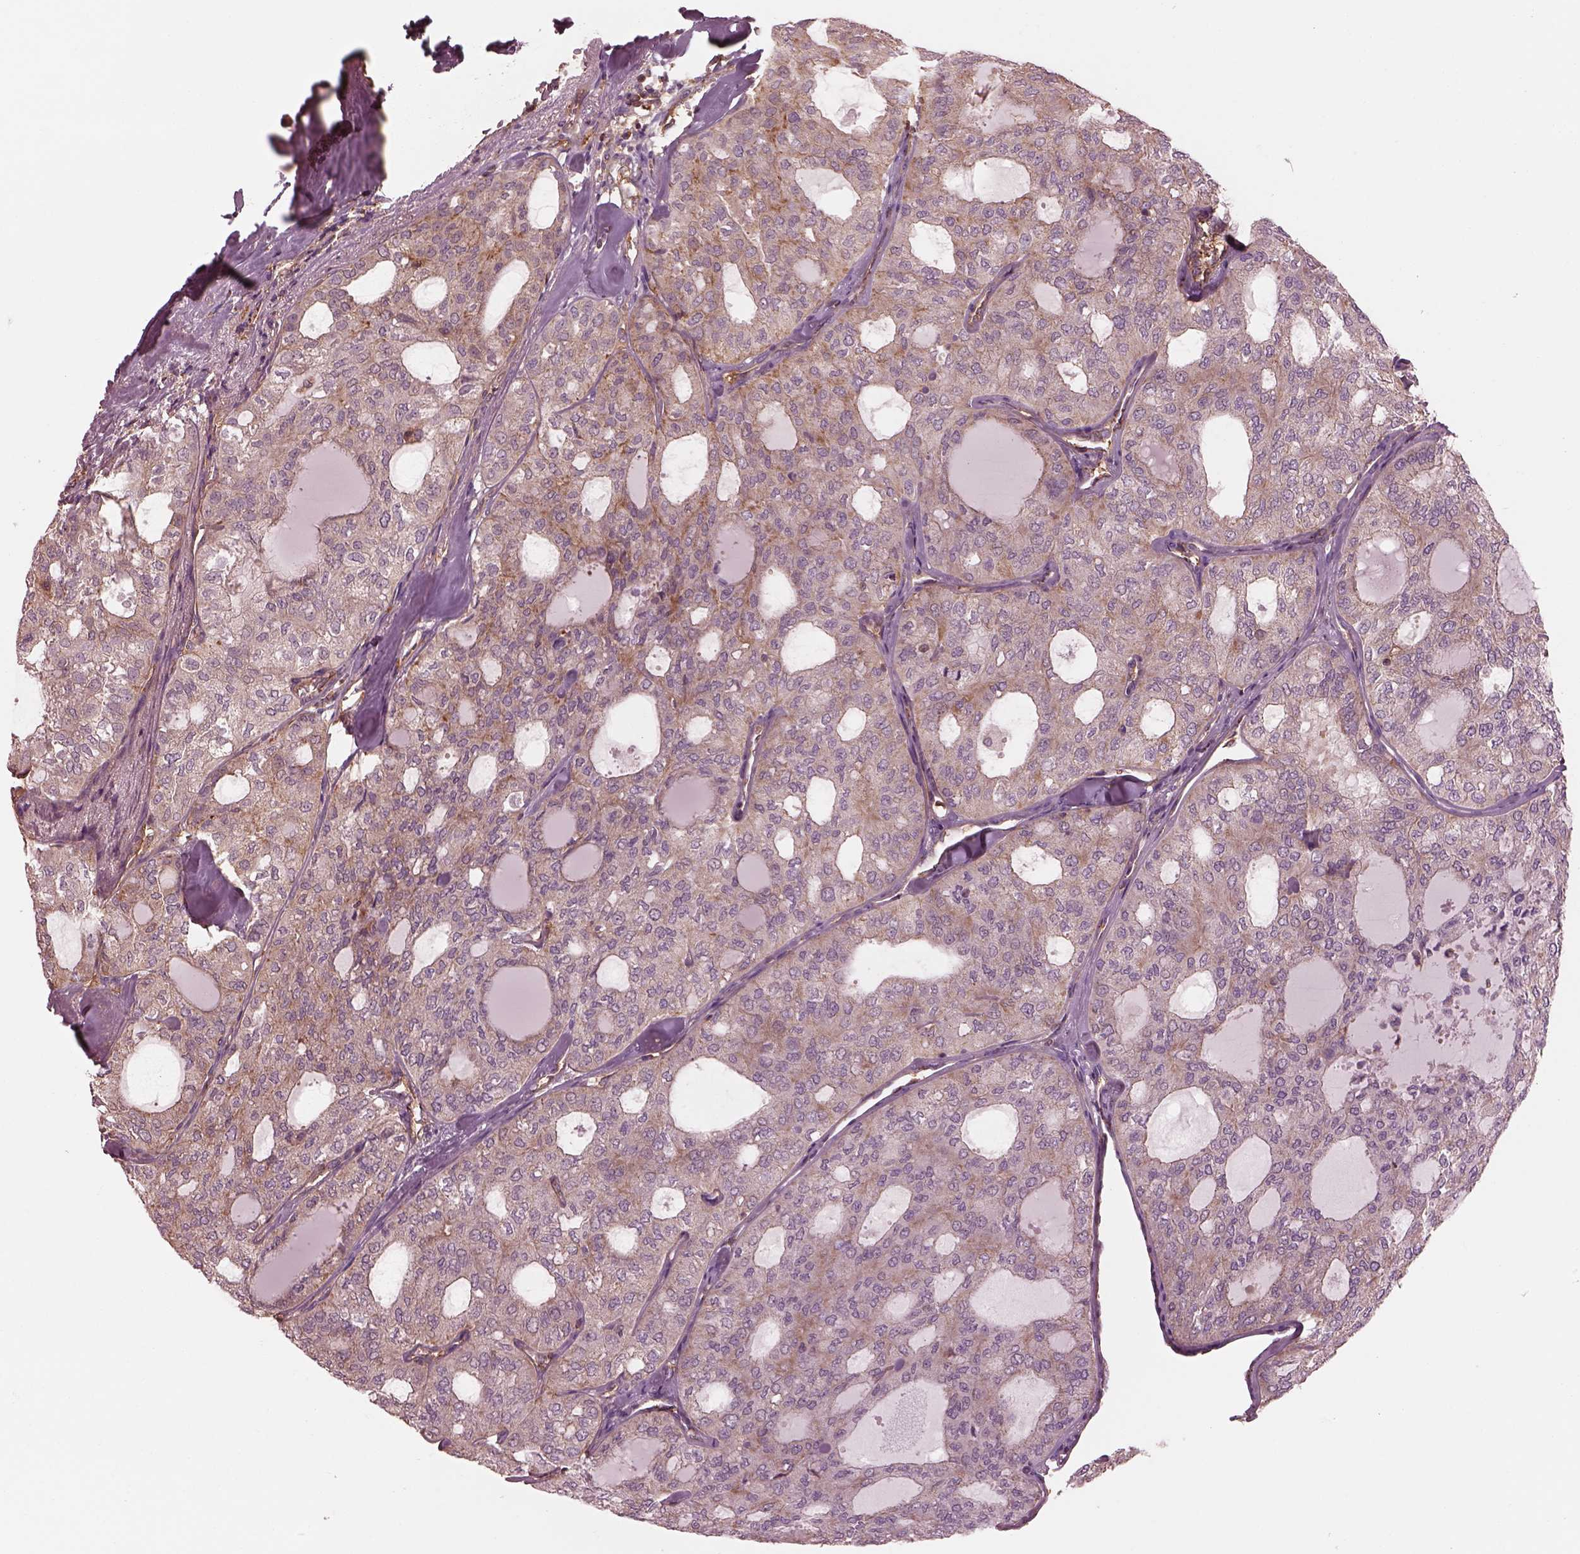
{"staining": {"intensity": "moderate", "quantity": "25%-75%", "location": "cytoplasmic/membranous"}, "tissue": "thyroid cancer", "cell_type": "Tumor cells", "image_type": "cancer", "snomed": [{"axis": "morphology", "description": "Follicular adenoma carcinoma, NOS"}, {"axis": "topography", "description": "Thyroid gland"}], "caption": "Follicular adenoma carcinoma (thyroid) stained with a protein marker displays moderate staining in tumor cells.", "gene": "STK33", "patient": {"sex": "male", "age": 75}}